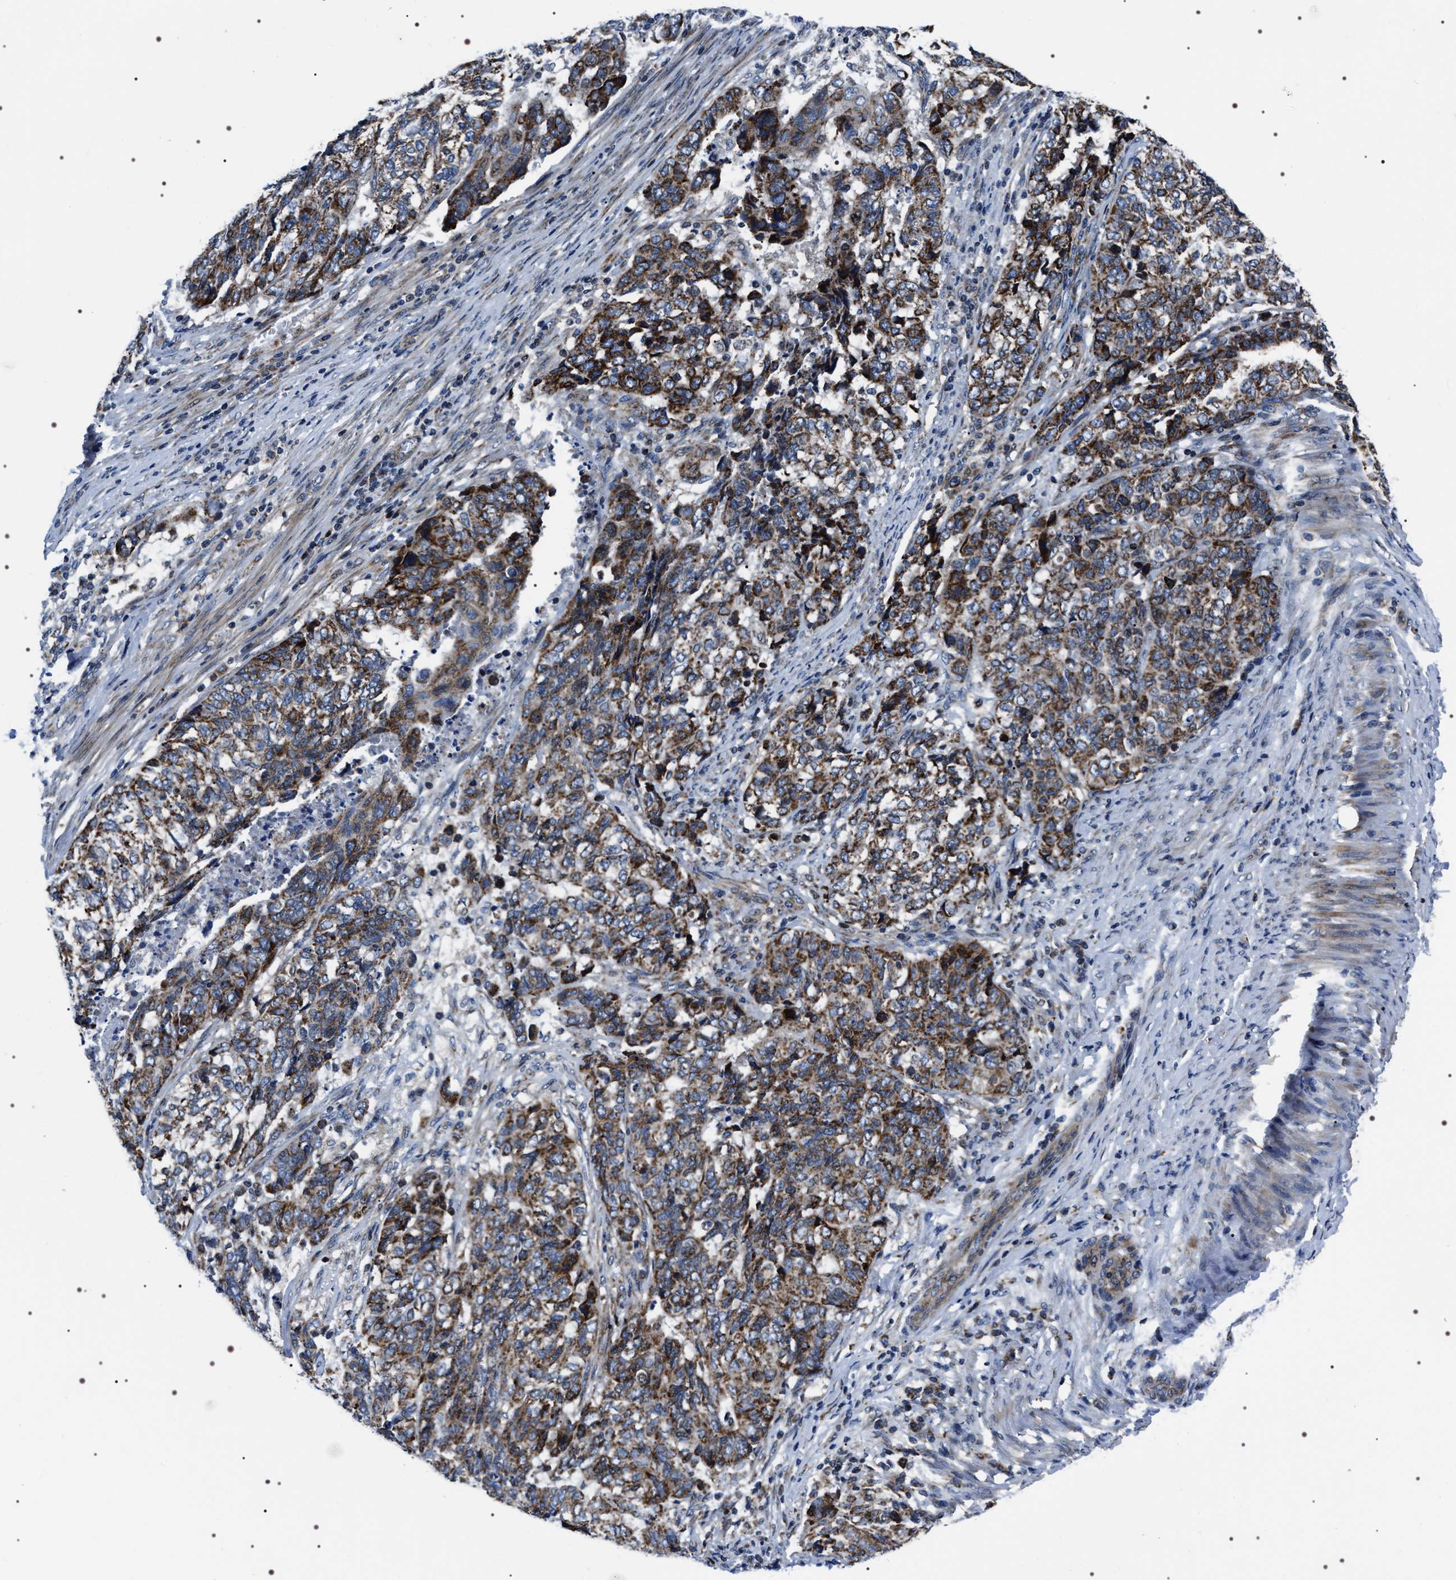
{"staining": {"intensity": "moderate", "quantity": ">75%", "location": "cytoplasmic/membranous"}, "tissue": "endometrial cancer", "cell_type": "Tumor cells", "image_type": "cancer", "snomed": [{"axis": "morphology", "description": "Adenocarcinoma, NOS"}, {"axis": "topography", "description": "Endometrium"}], "caption": "A high-resolution image shows immunohistochemistry (IHC) staining of adenocarcinoma (endometrial), which reveals moderate cytoplasmic/membranous positivity in approximately >75% of tumor cells.", "gene": "NTMT1", "patient": {"sex": "female", "age": 80}}